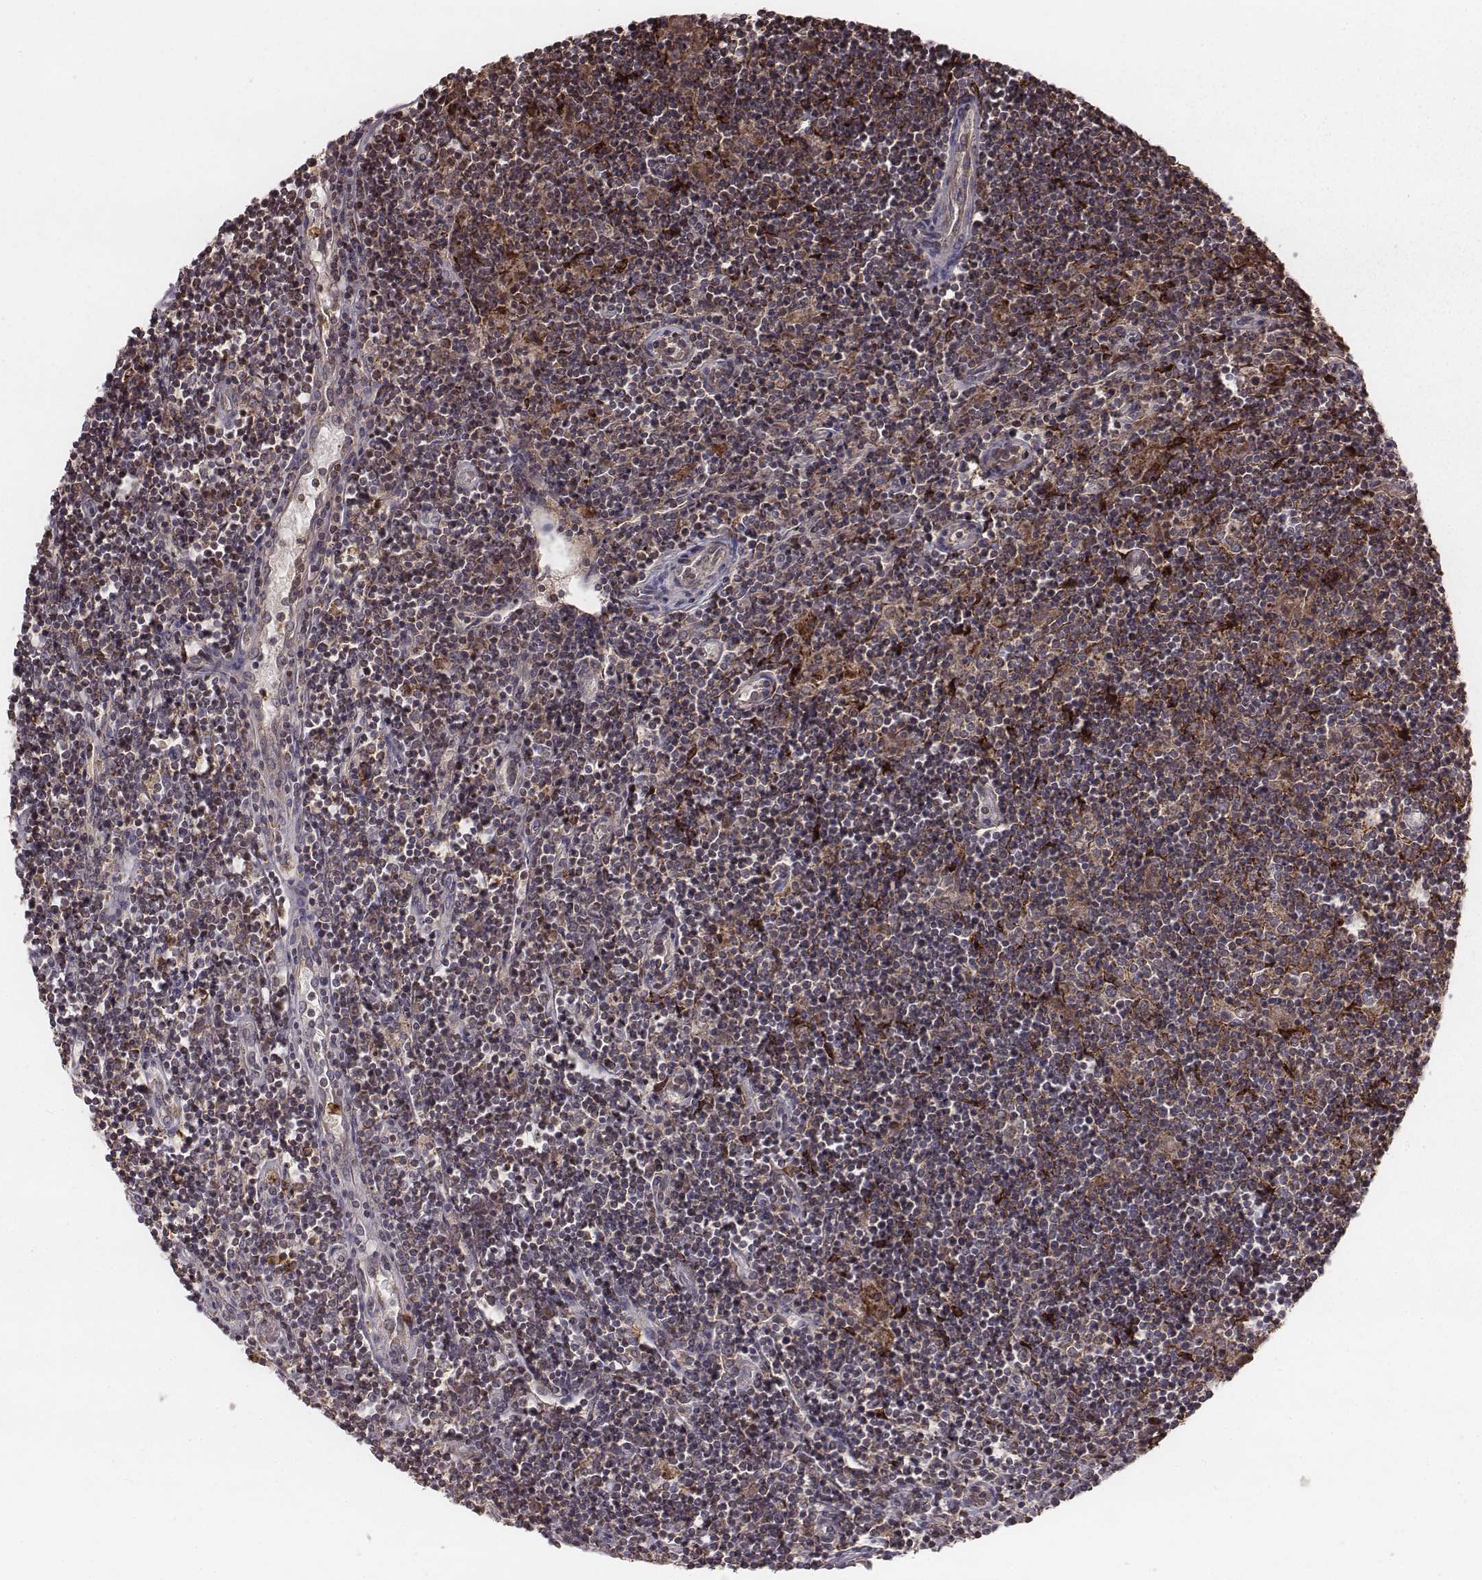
{"staining": {"intensity": "moderate", "quantity": ">75%", "location": "cytoplasmic/membranous"}, "tissue": "lymphoma", "cell_type": "Tumor cells", "image_type": "cancer", "snomed": [{"axis": "morphology", "description": "Hodgkin's disease, NOS"}, {"axis": "topography", "description": "Lymph node"}], "caption": "A medium amount of moderate cytoplasmic/membranous expression is present in approximately >75% of tumor cells in Hodgkin's disease tissue.", "gene": "PDCD2L", "patient": {"sex": "male", "age": 40}}